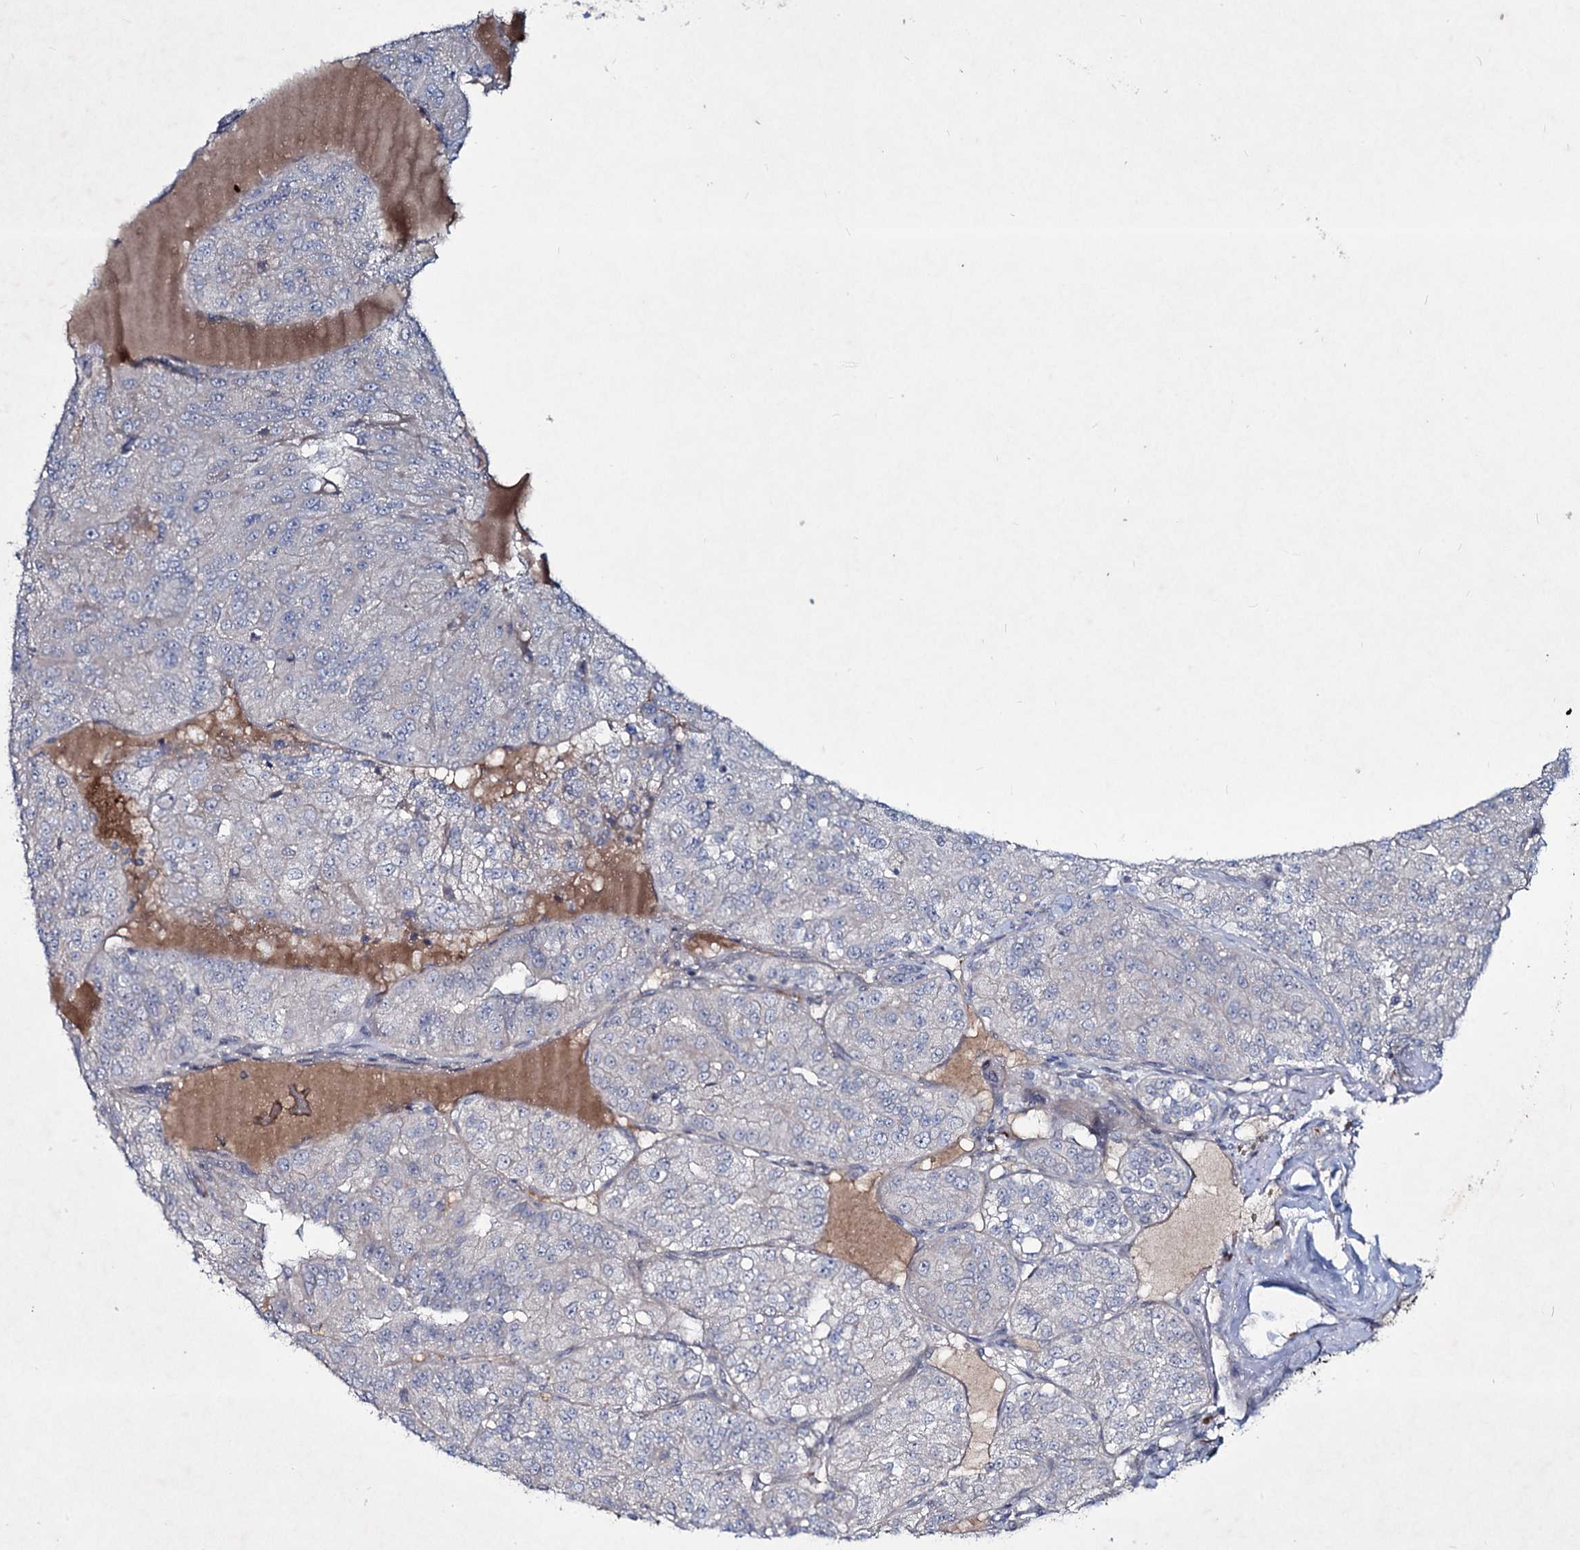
{"staining": {"intensity": "negative", "quantity": "none", "location": "none"}, "tissue": "renal cancer", "cell_type": "Tumor cells", "image_type": "cancer", "snomed": [{"axis": "morphology", "description": "Adenocarcinoma, NOS"}, {"axis": "topography", "description": "Kidney"}], "caption": "Immunohistochemistry micrograph of neoplastic tissue: human renal cancer stained with DAB (3,3'-diaminobenzidine) exhibits no significant protein positivity in tumor cells.", "gene": "RNF6", "patient": {"sex": "female", "age": 63}}